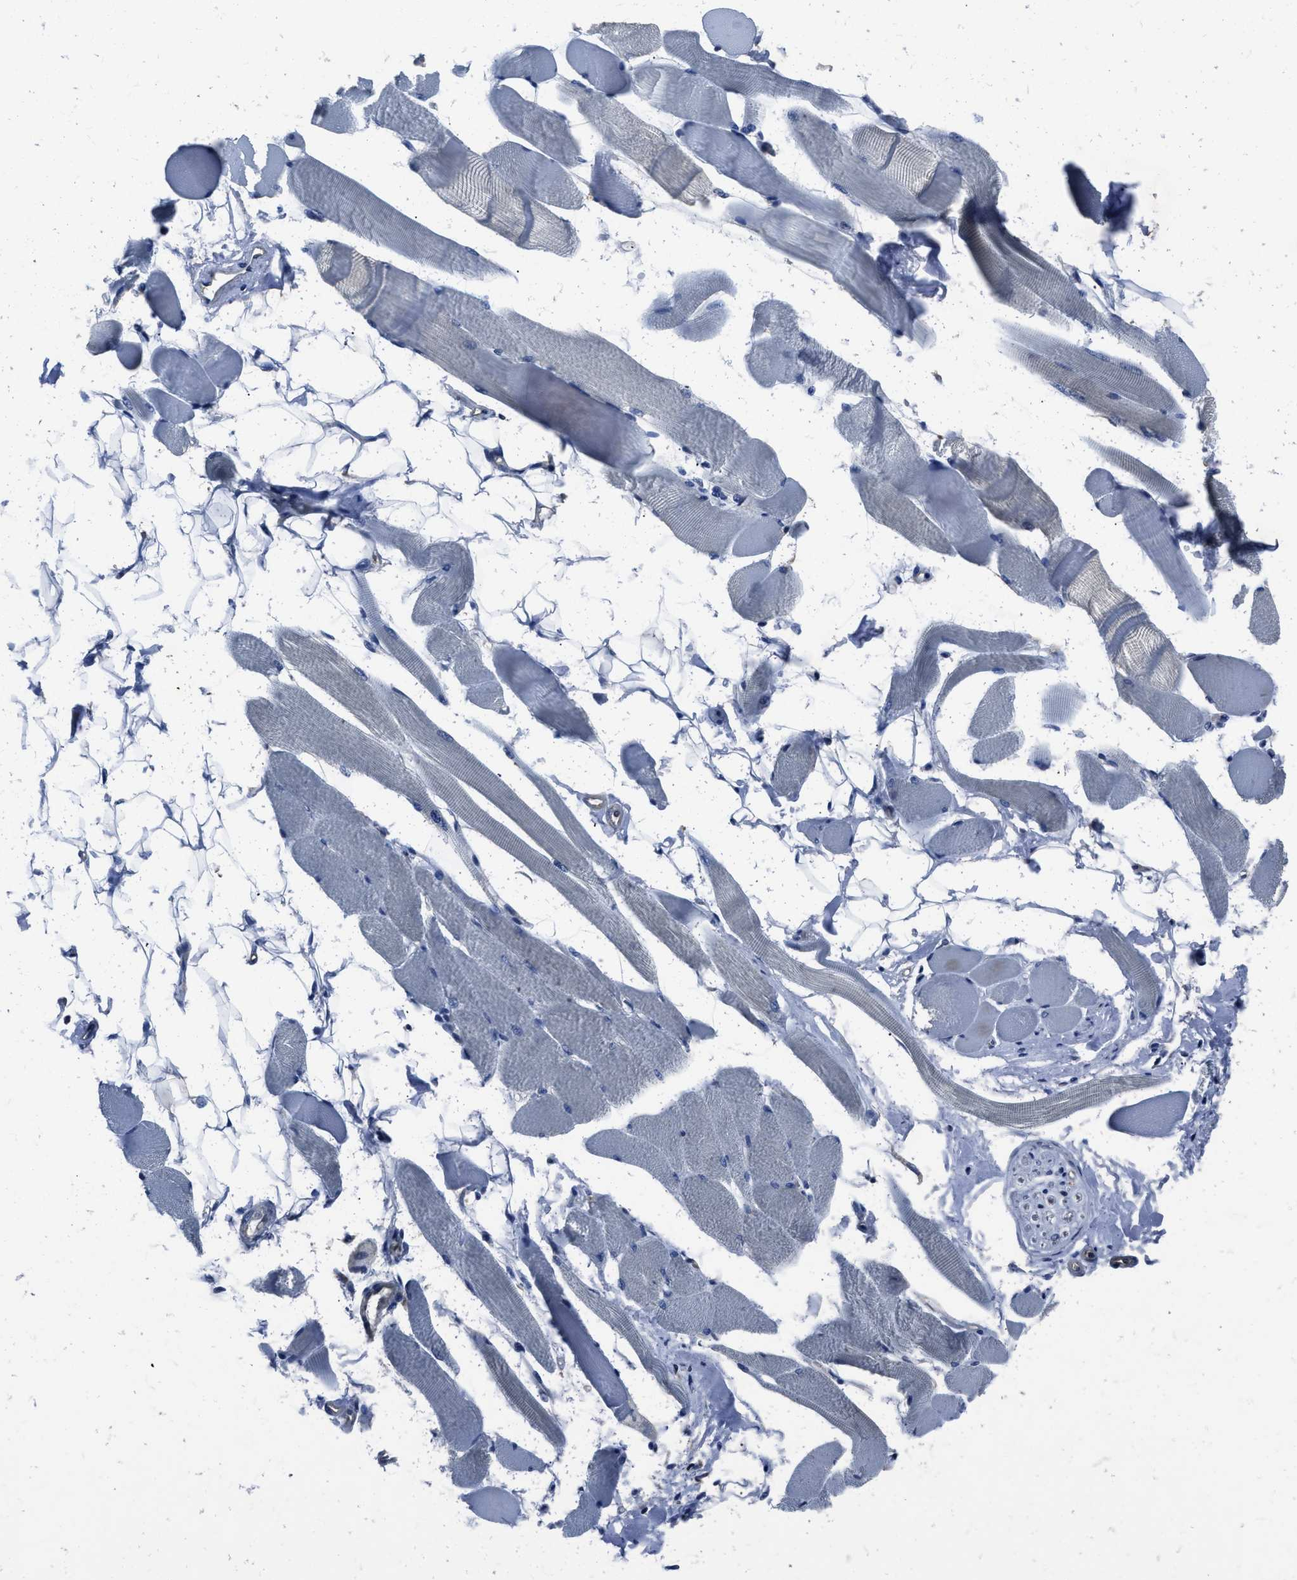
{"staining": {"intensity": "weak", "quantity": "<25%", "location": "cytoplasmic/membranous"}, "tissue": "skeletal muscle", "cell_type": "Myocytes", "image_type": "normal", "snomed": [{"axis": "morphology", "description": "Normal tissue, NOS"}, {"axis": "topography", "description": "Skeletal muscle"}, {"axis": "topography", "description": "Peripheral nerve tissue"}], "caption": "Immunohistochemistry image of benign skeletal muscle stained for a protein (brown), which shows no positivity in myocytes.", "gene": "YARS1", "patient": {"sex": "female", "age": 84}}